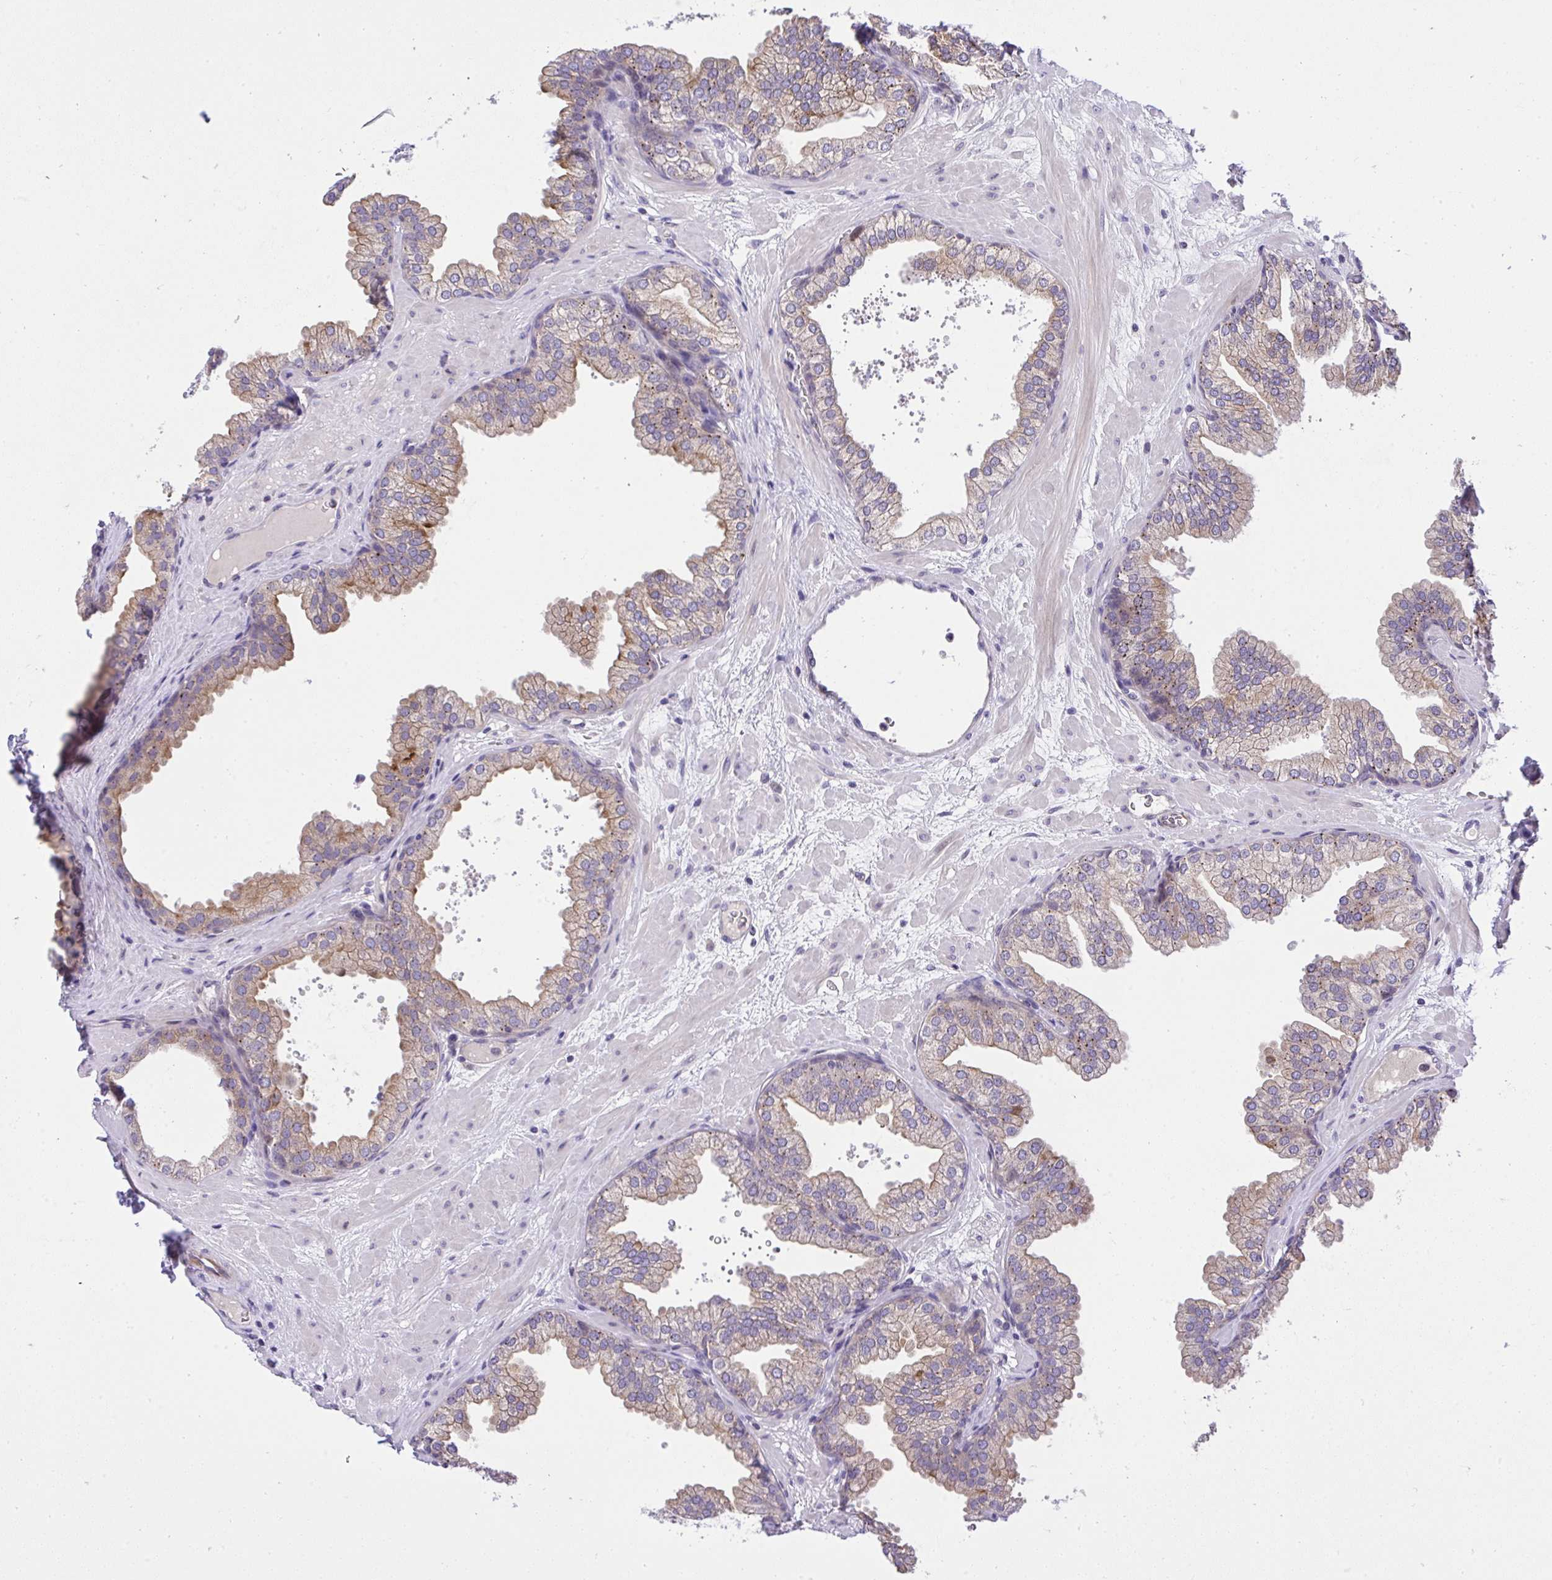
{"staining": {"intensity": "moderate", "quantity": "25%-75%", "location": "cytoplasmic/membranous"}, "tissue": "prostate", "cell_type": "Glandular cells", "image_type": "normal", "snomed": [{"axis": "morphology", "description": "Normal tissue, NOS"}, {"axis": "topography", "description": "Prostate"}], "caption": "A medium amount of moderate cytoplasmic/membranous expression is seen in about 25%-75% of glandular cells in benign prostate.", "gene": "CHIA", "patient": {"sex": "male", "age": 37}}